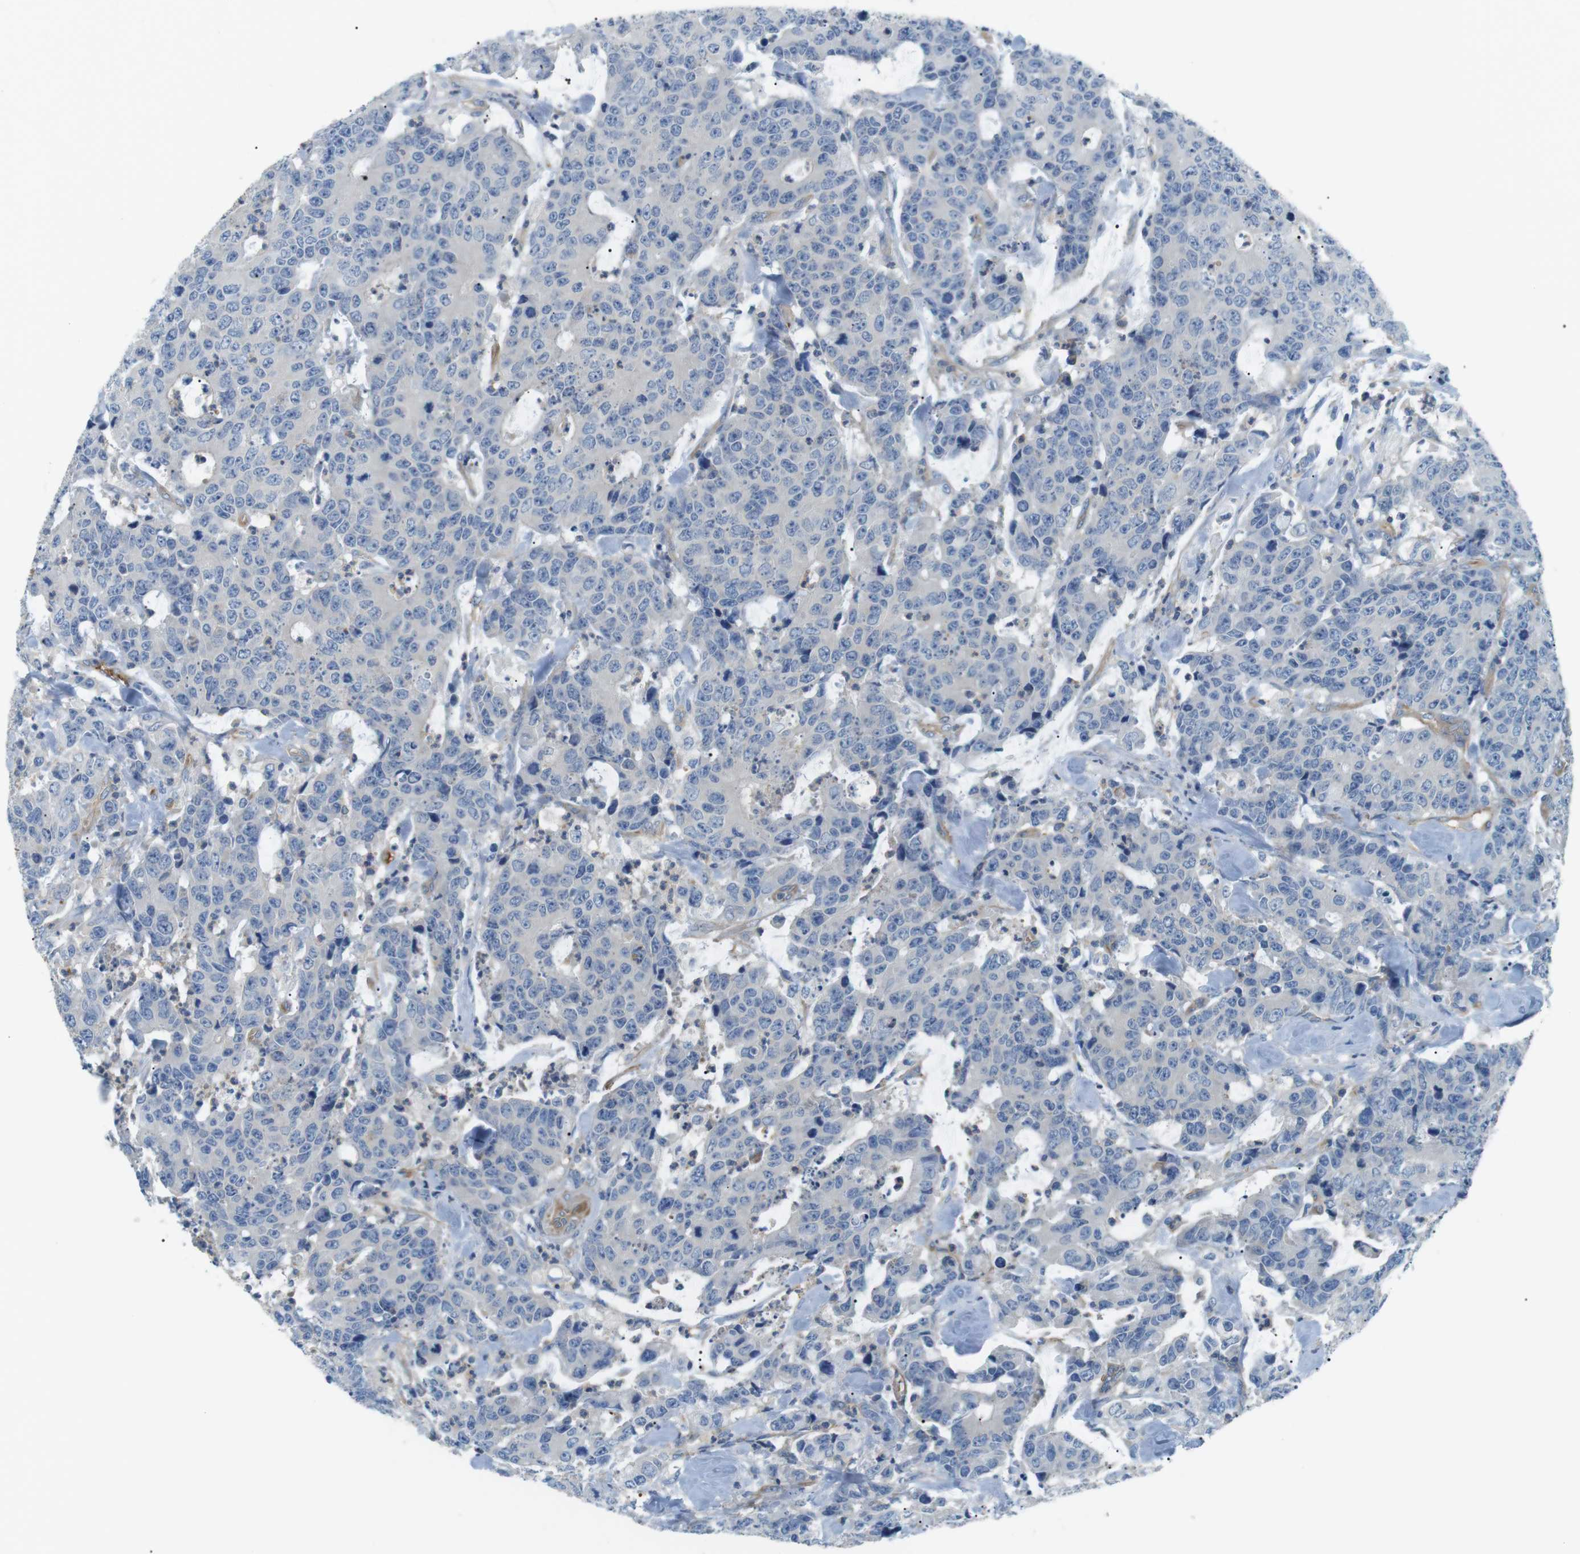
{"staining": {"intensity": "negative", "quantity": "none", "location": "none"}, "tissue": "colorectal cancer", "cell_type": "Tumor cells", "image_type": "cancer", "snomed": [{"axis": "morphology", "description": "Adenocarcinoma, NOS"}, {"axis": "topography", "description": "Colon"}], "caption": "High magnification brightfield microscopy of colorectal cancer (adenocarcinoma) stained with DAB (3,3'-diaminobenzidine) (brown) and counterstained with hematoxylin (blue): tumor cells show no significant staining.", "gene": "ADCY10", "patient": {"sex": "female", "age": 86}}